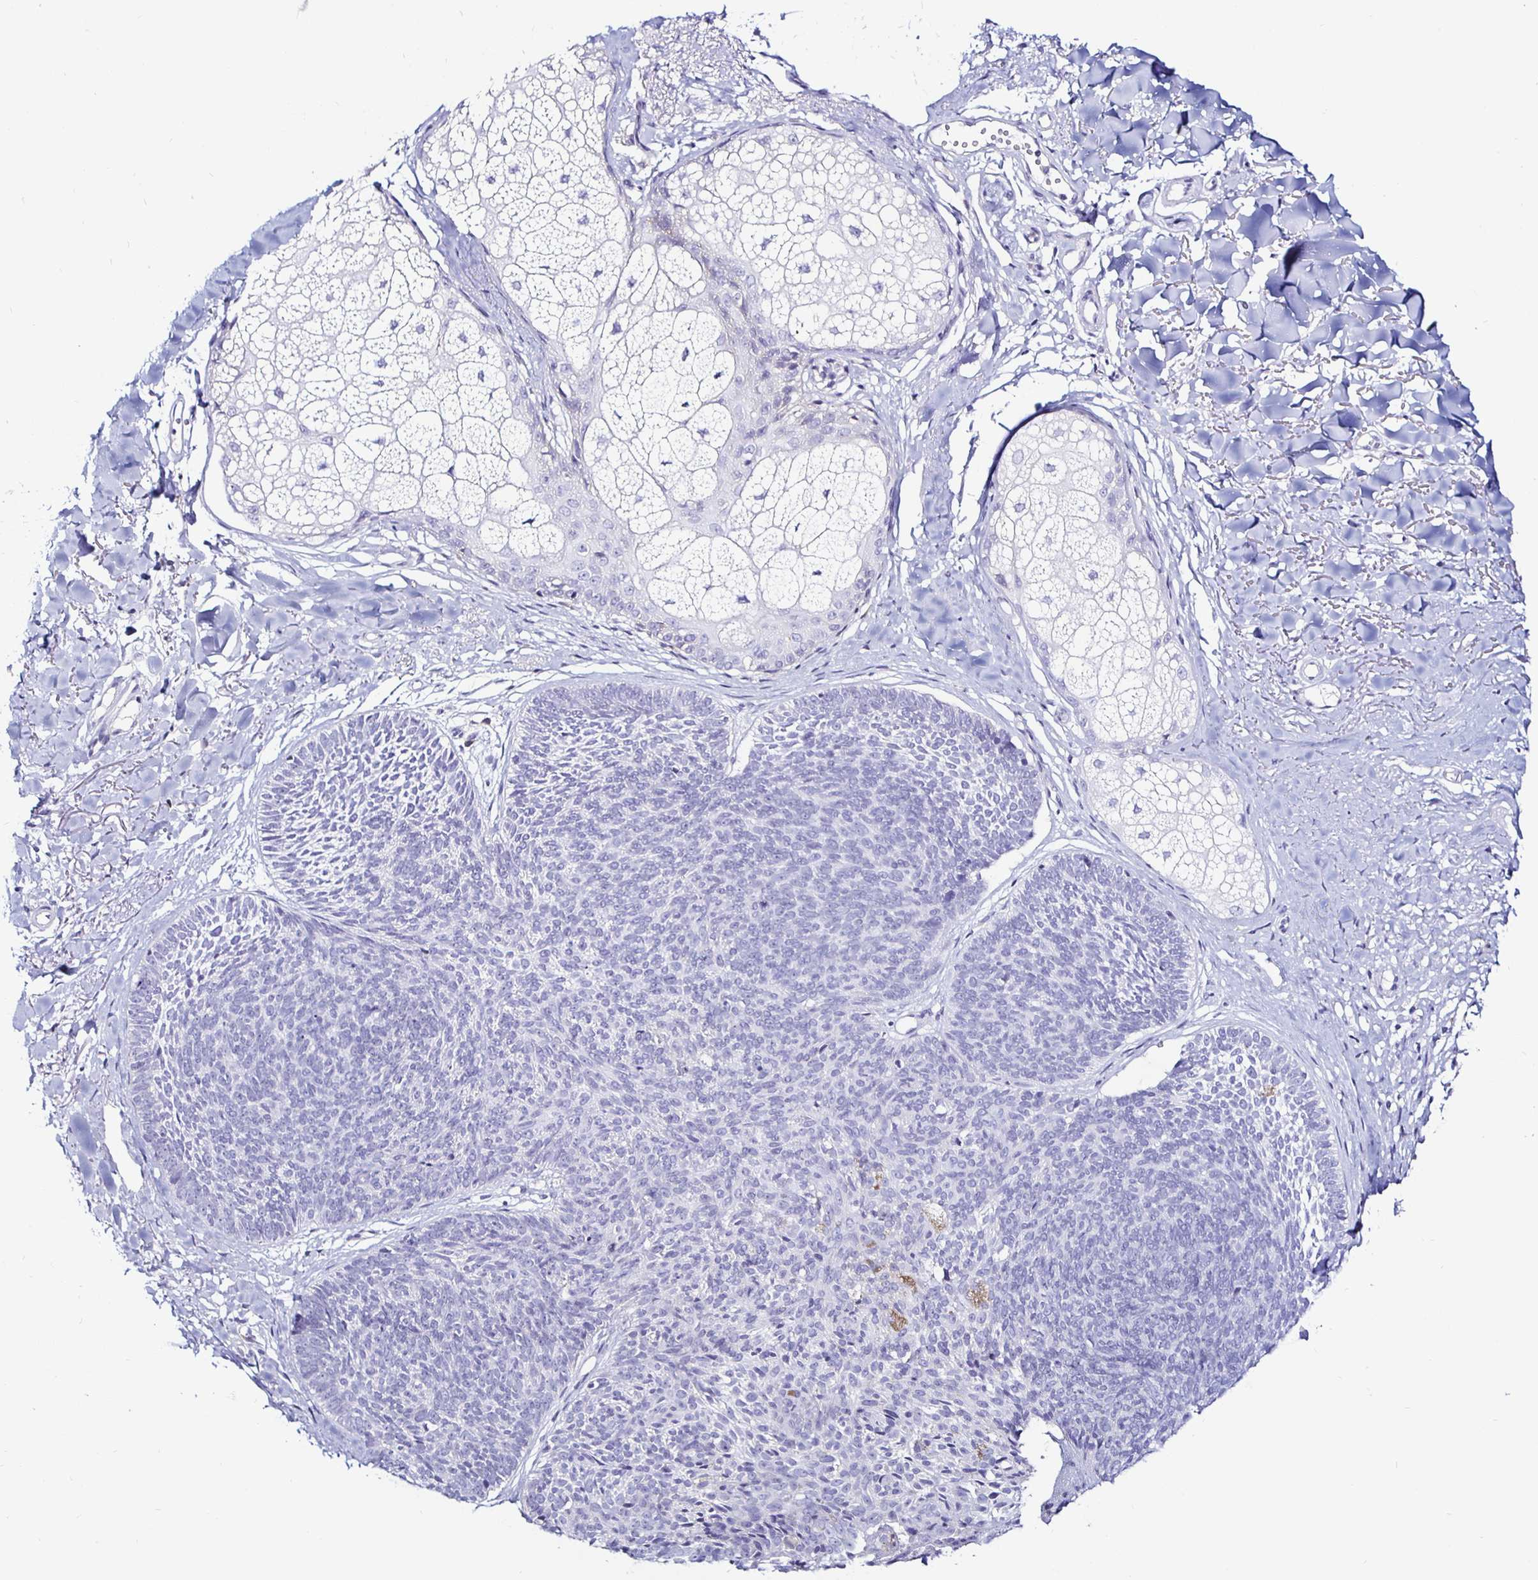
{"staining": {"intensity": "negative", "quantity": "none", "location": "none"}, "tissue": "skin cancer", "cell_type": "Tumor cells", "image_type": "cancer", "snomed": [{"axis": "morphology", "description": "Basal cell carcinoma"}, {"axis": "topography", "description": "Skin"}, {"axis": "topography", "description": "Skin of neck"}, {"axis": "topography", "description": "Skin of shoulder"}, {"axis": "topography", "description": "Skin of back"}], "caption": "This is an immunohistochemistry histopathology image of human skin cancer (basal cell carcinoma). There is no expression in tumor cells.", "gene": "SIRPA", "patient": {"sex": "male", "age": 80}}